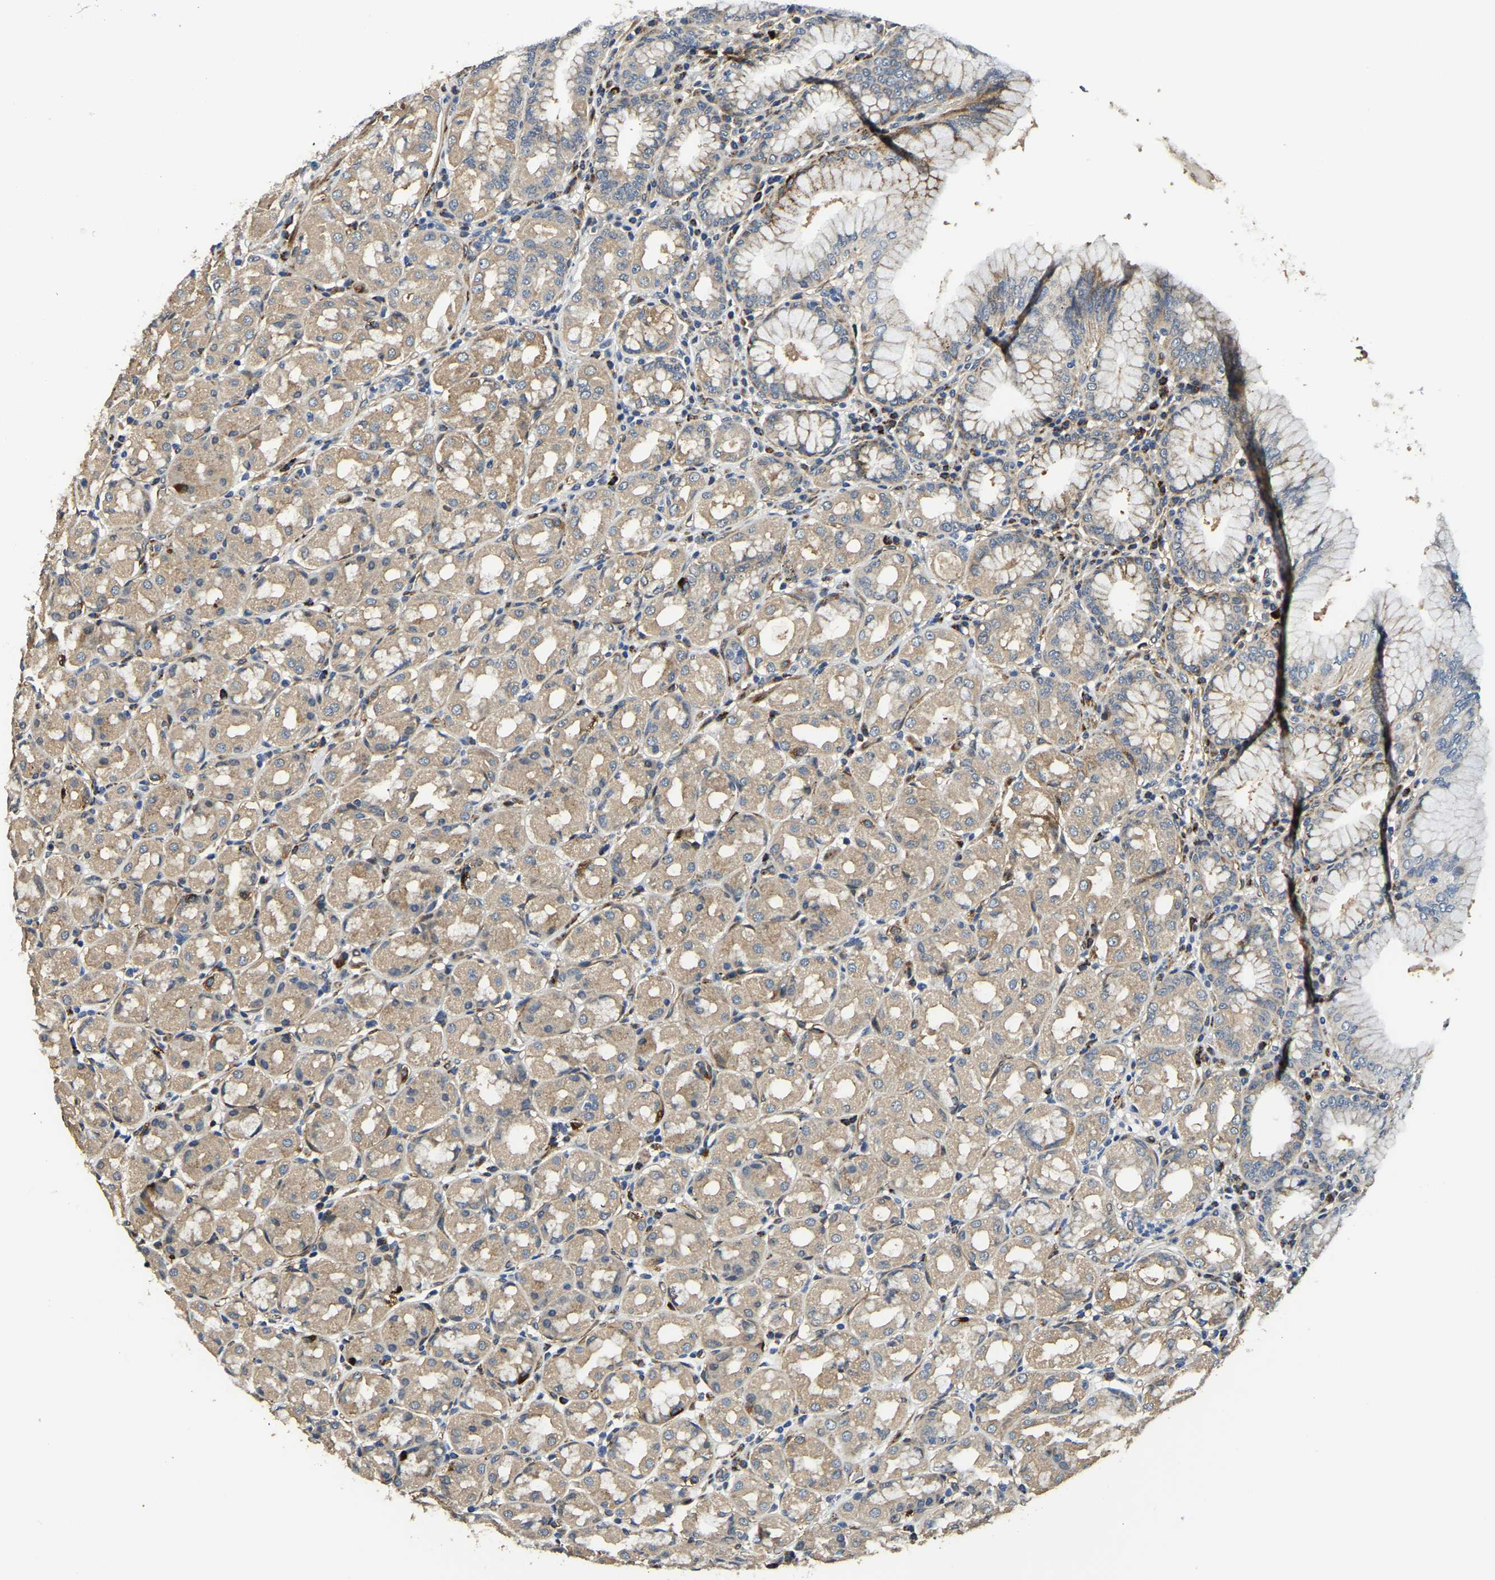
{"staining": {"intensity": "moderate", "quantity": "25%-75%", "location": "cytoplasmic/membranous"}, "tissue": "stomach", "cell_type": "Glandular cells", "image_type": "normal", "snomed": [{"axis": "morphology", "description": "Normal tissue, NOS"}, {"axis": "topography", "description": "Stomach"}, {"axis": "topography", "description": "Stomach, lower"}], "caption": "Benign stomach demonstrates moderate cytoplasmic/membranous positivity in about 25%-75% of glandular cells, visualized by immunohistochemistry.", "gene": "RNF39", "patient": {"sex": "female", "age": 56}}